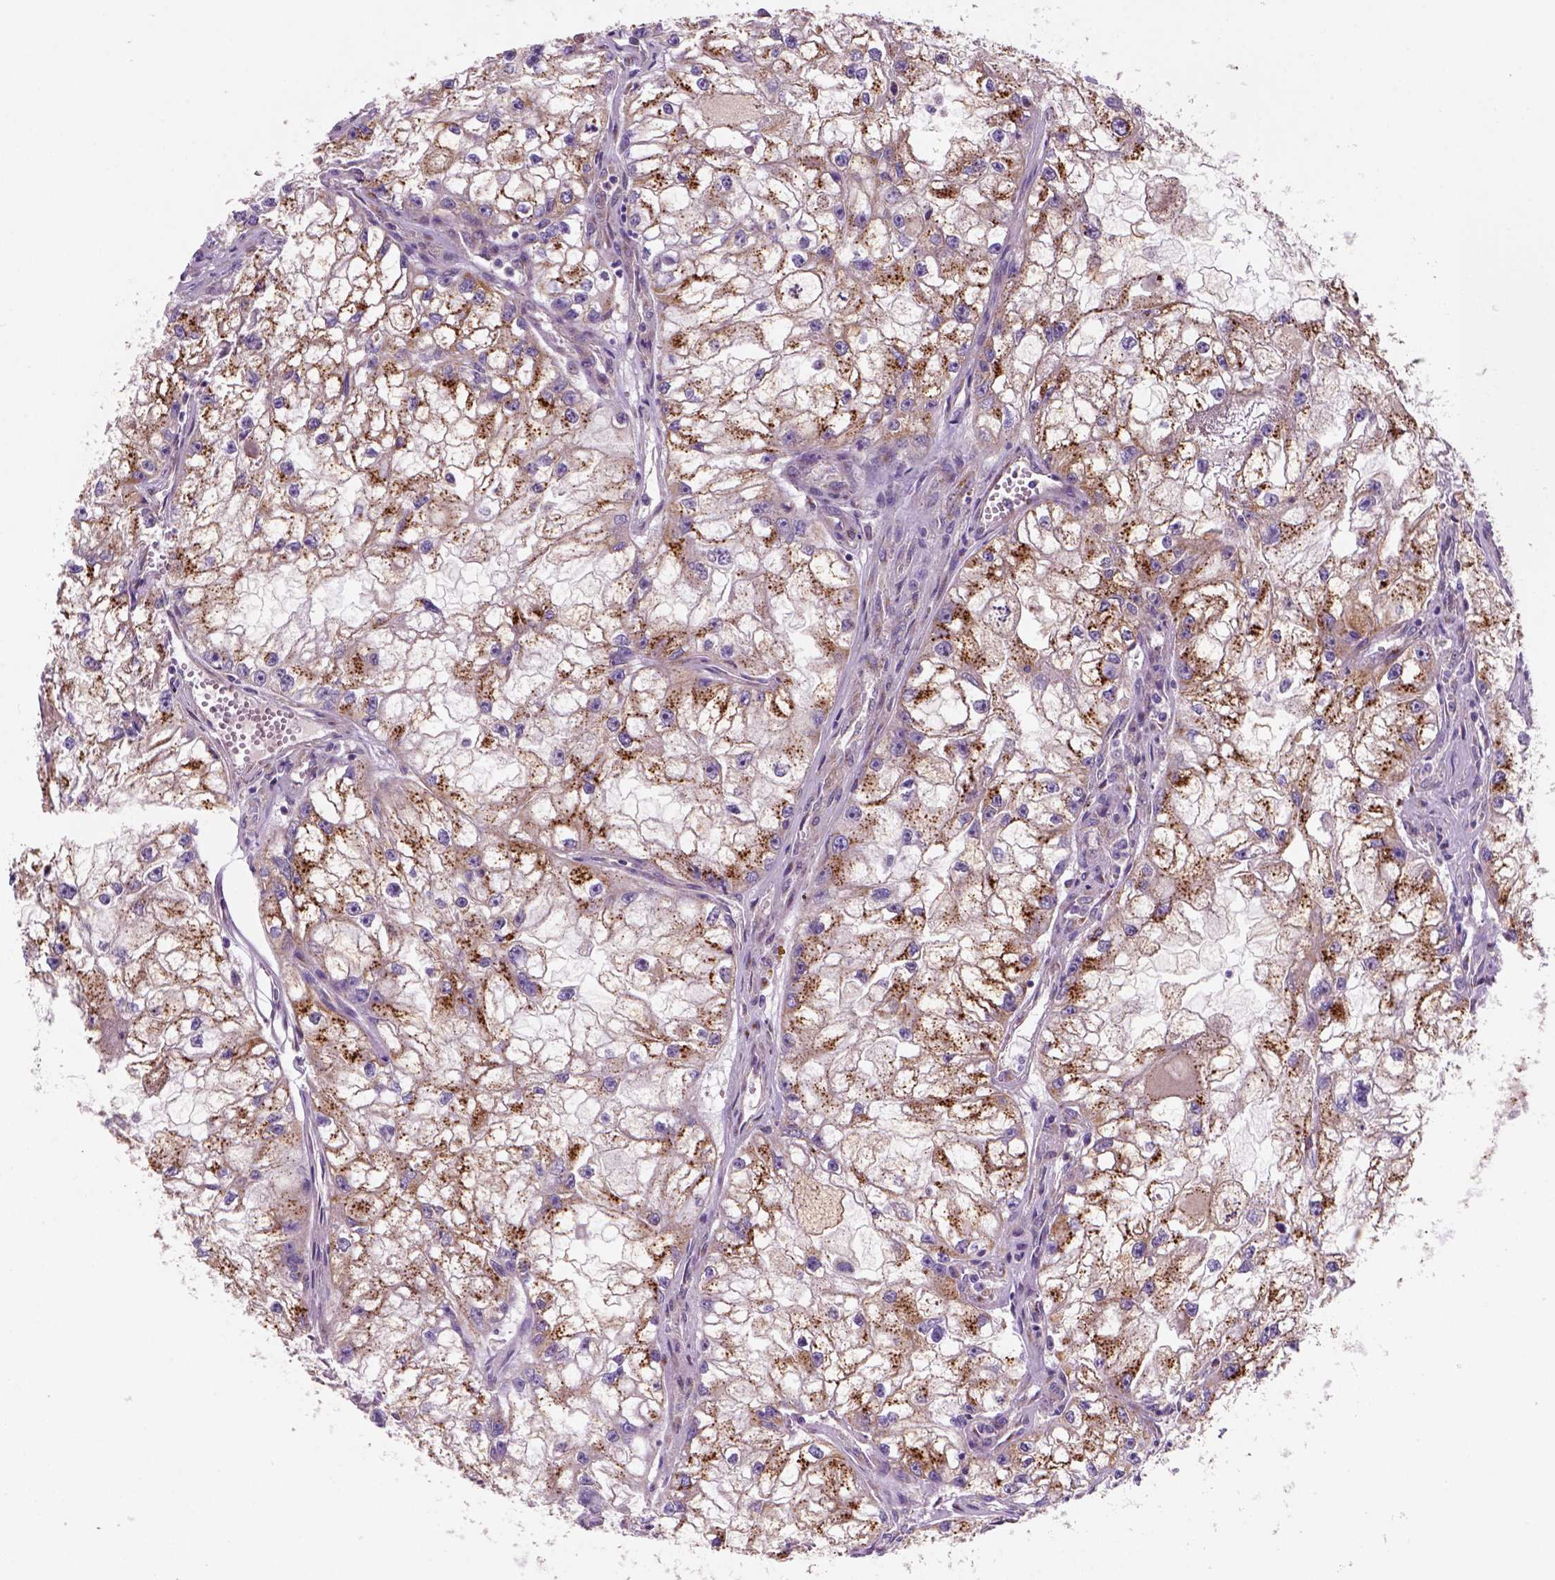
{"staining": {"intensity": "strong", "quantity": "<25%", "location": "cytoplasmic/membranous"}, "tissue": "renal cancer", "cell_type": "Tumor cells", "image_type": "cancer", "snomed": [{"axis": "morphology", "description": "Adenocarcinoma, NOS"}, {"axis": "topography", "description": "Kidney"}], "caption": "Protein staining by immunohistochemistry (IHC) reveals strong cytoplasmic/membranous staining in approximately <25% of tumor cells in renal adenocarcinoma.", "gene": "WARS2", "patient": {"sex": "male", "age": 59}}